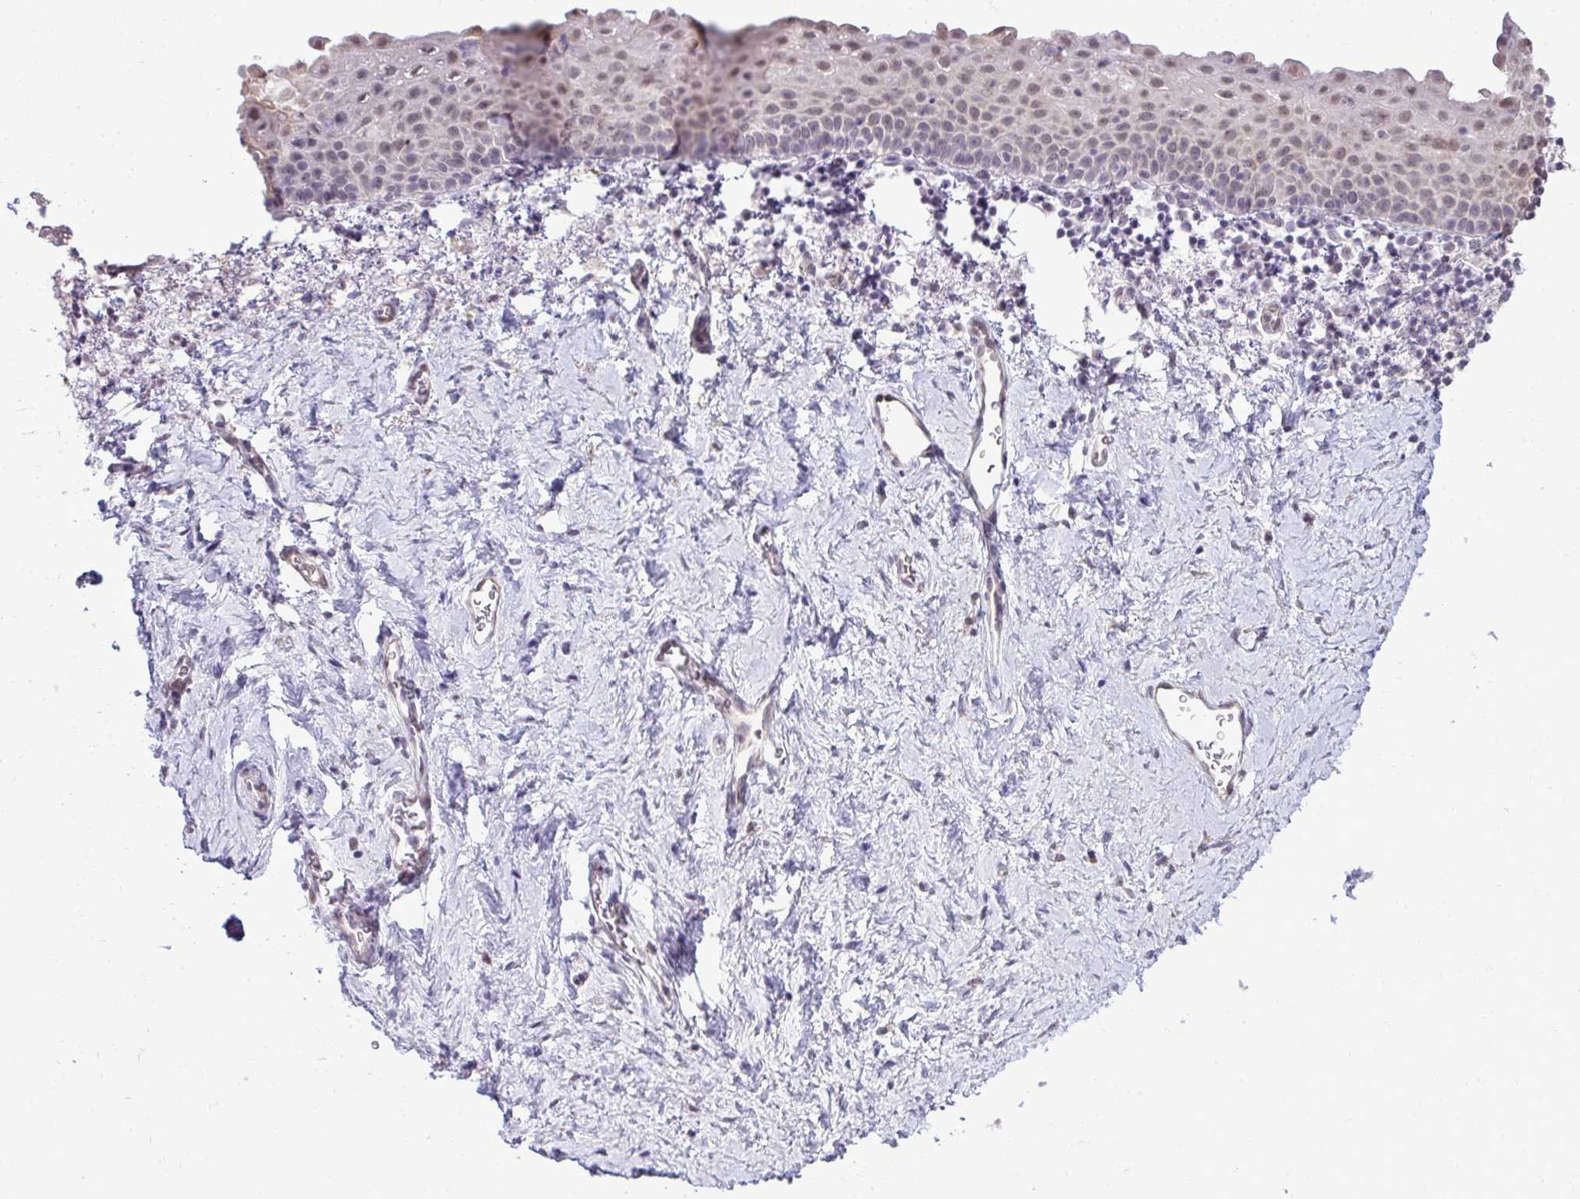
{"staining": {"intensity": "weak", "quantity": "<25%", "location": "nuclear"}, "tissue": "vagina", "cell_type": "Squamous epithelial cells", "image_type": "normal", "snomed": [{"axis": "morphology", "description": "Normal tissue, NOS"}, {"axis": "topography", "description": "Vagina"}], "caption": "This is a histopathology image of IHC staining of unremarkable vagina, which shows no staining in squamous epithelial cells.", "gene": "NPPA", "patient": {"sex": "female", "age": 61}}